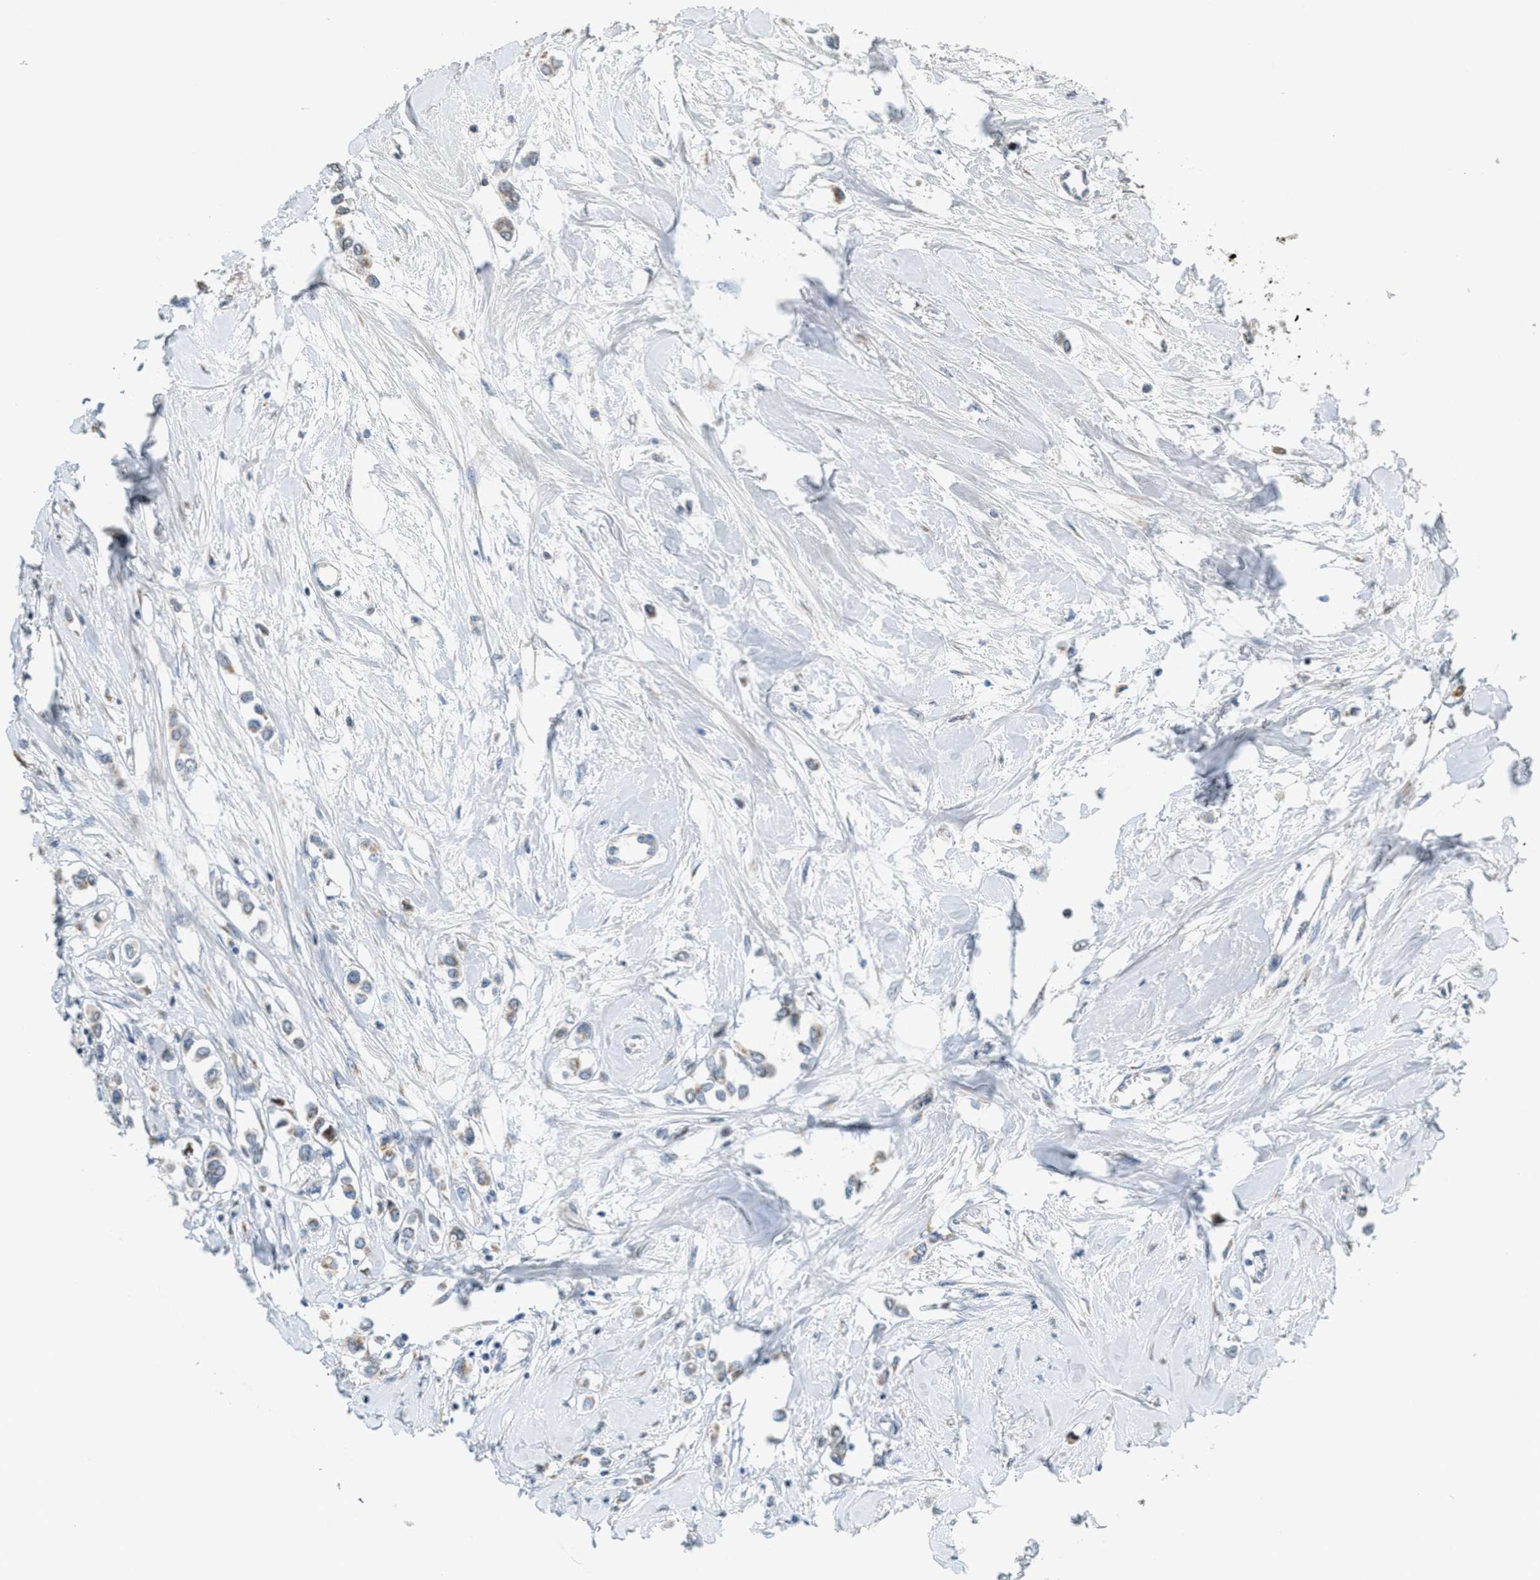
{"staining": {"intensity": "moderate", "quantity": "<25%", "location": "cytoplasmic/membranous"}, "tissue": "breast cancer", "cell_type": "Tumor cells", "image_type": "cancer", "snomed": [{"axis": "morphology", "description": "Lobular carcinoma"}, {"axis": "topography", "description": "Breast"}], "caption": "Tumor cells reveal low levels of moderate cytoplasmic/membranous expression in approximately <25% of cells in human lobular carcinoma (breast).", "gene": "ZFPL1", "patient": {"sex": "female", "age": 51}}